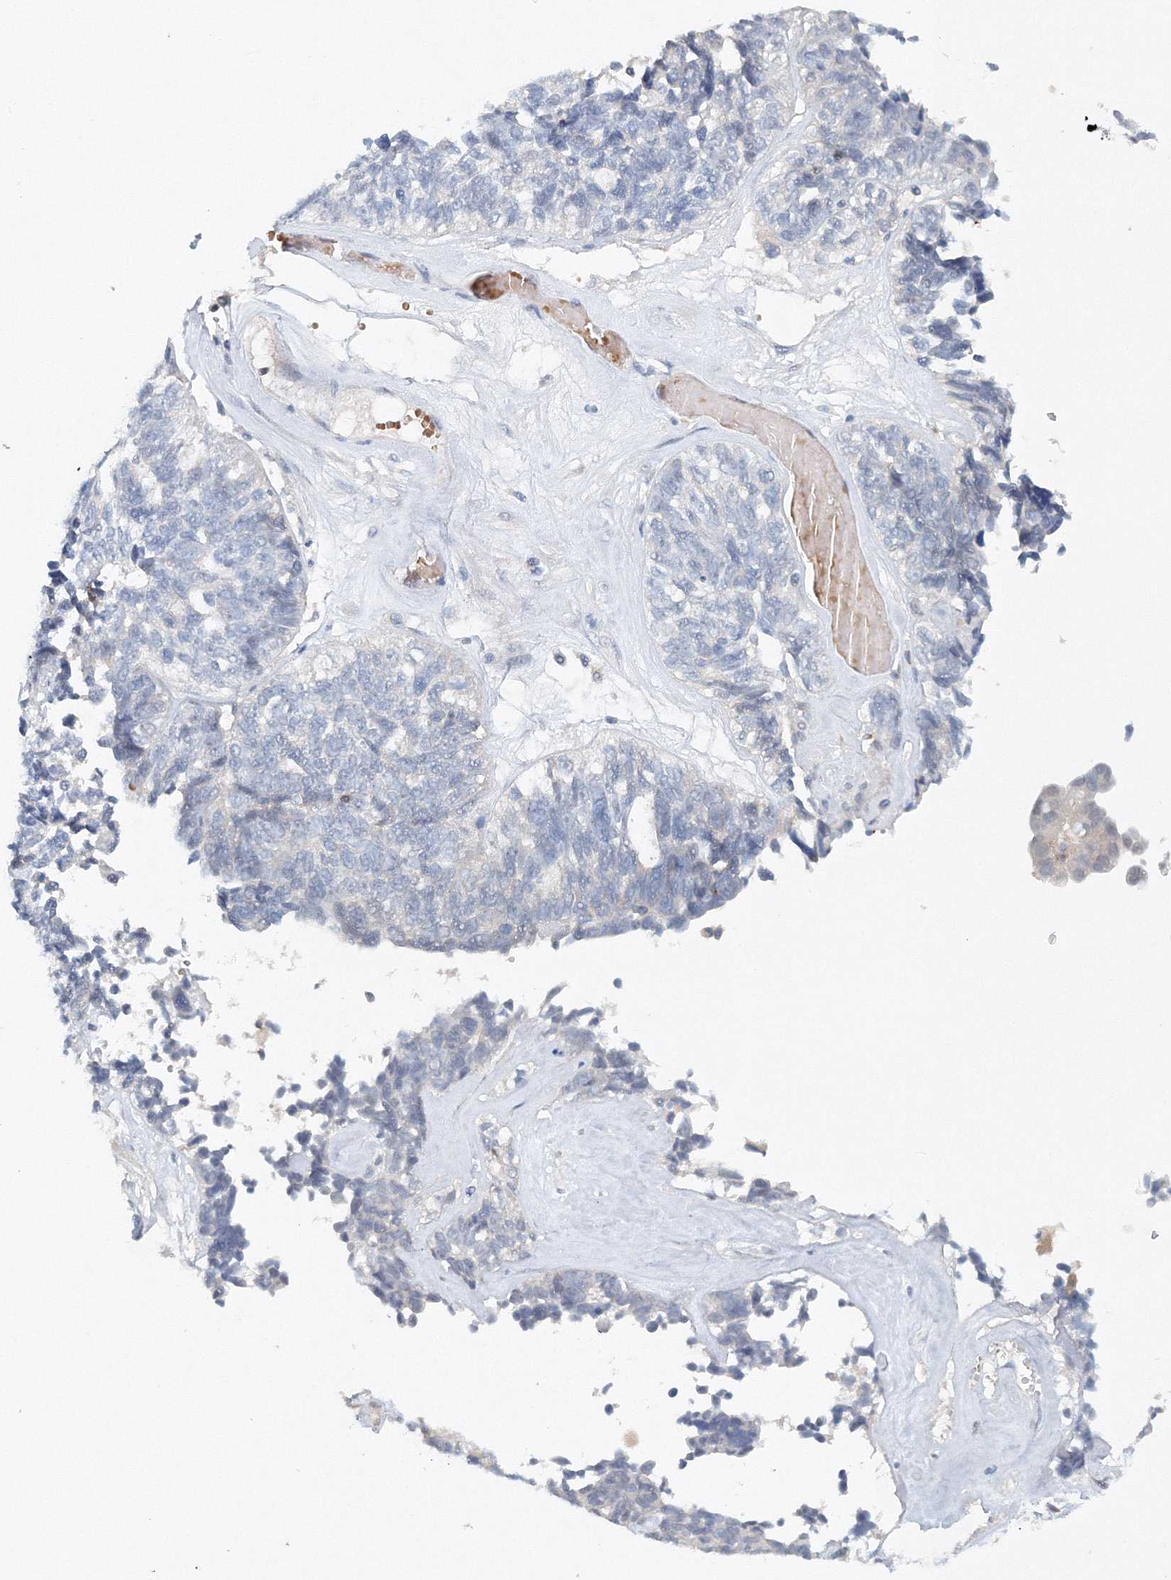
{"staining": {"intensity": "negative", "quantity": "none", "location": "none"}, "tissue": "ovarian cancer", "cell_type": "Tumor cells", "image_type": "cancer", "snomed": [{"axis": "morphology", "description": "Cystadenocarcinoma, serous, NOS"}, {"axis": "topography", "description": "Ovary"}], "caption": "IHC histopathology image of neoplastic tissue: human serous cystadenocarcinoma (ovarian) stained with DAB exhibits no significant protein expression in tumor cells.", "gene": "SH3BP5", "patient": {"sex": "female", "age": 79}}